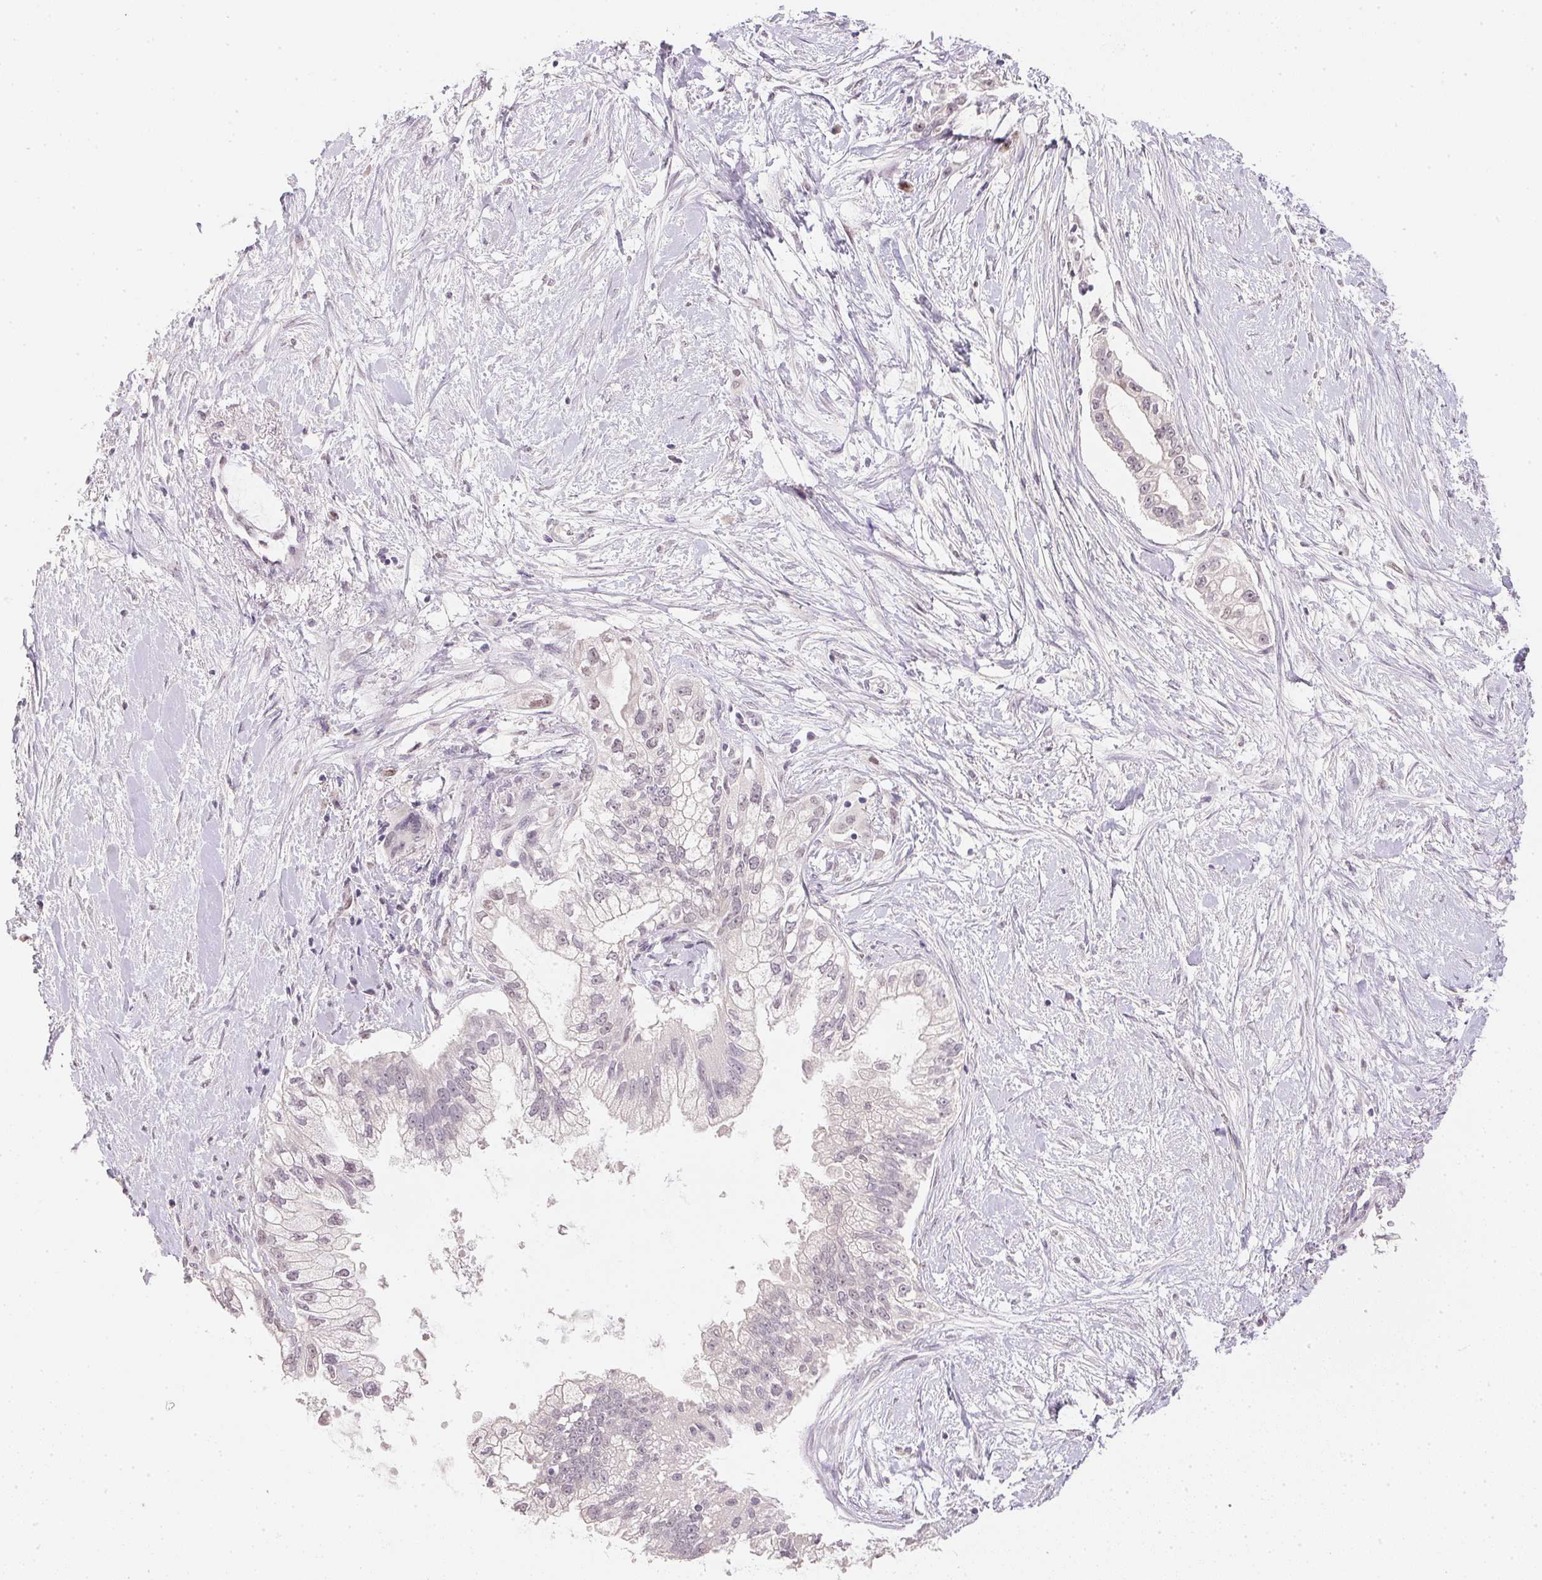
{"staining": {"intensity": "negative", "quantity": "none", "location": "none"}, "tissue": "pancreatic cancer", "cell_type": "Tumor cells", "image_type": "cancer", "snomed": [{"axis": "morphology", "description": "Adenocarcinoma, NOS"}, {"axis": "topography", "description": "Pancreas"}], "caption": "Tumor cells are negative for brown protein staining in pancreatic cancer (adenocarcinoma).", "gene": "POLR3G", "patient": {"sex": "male", "age": 70}}